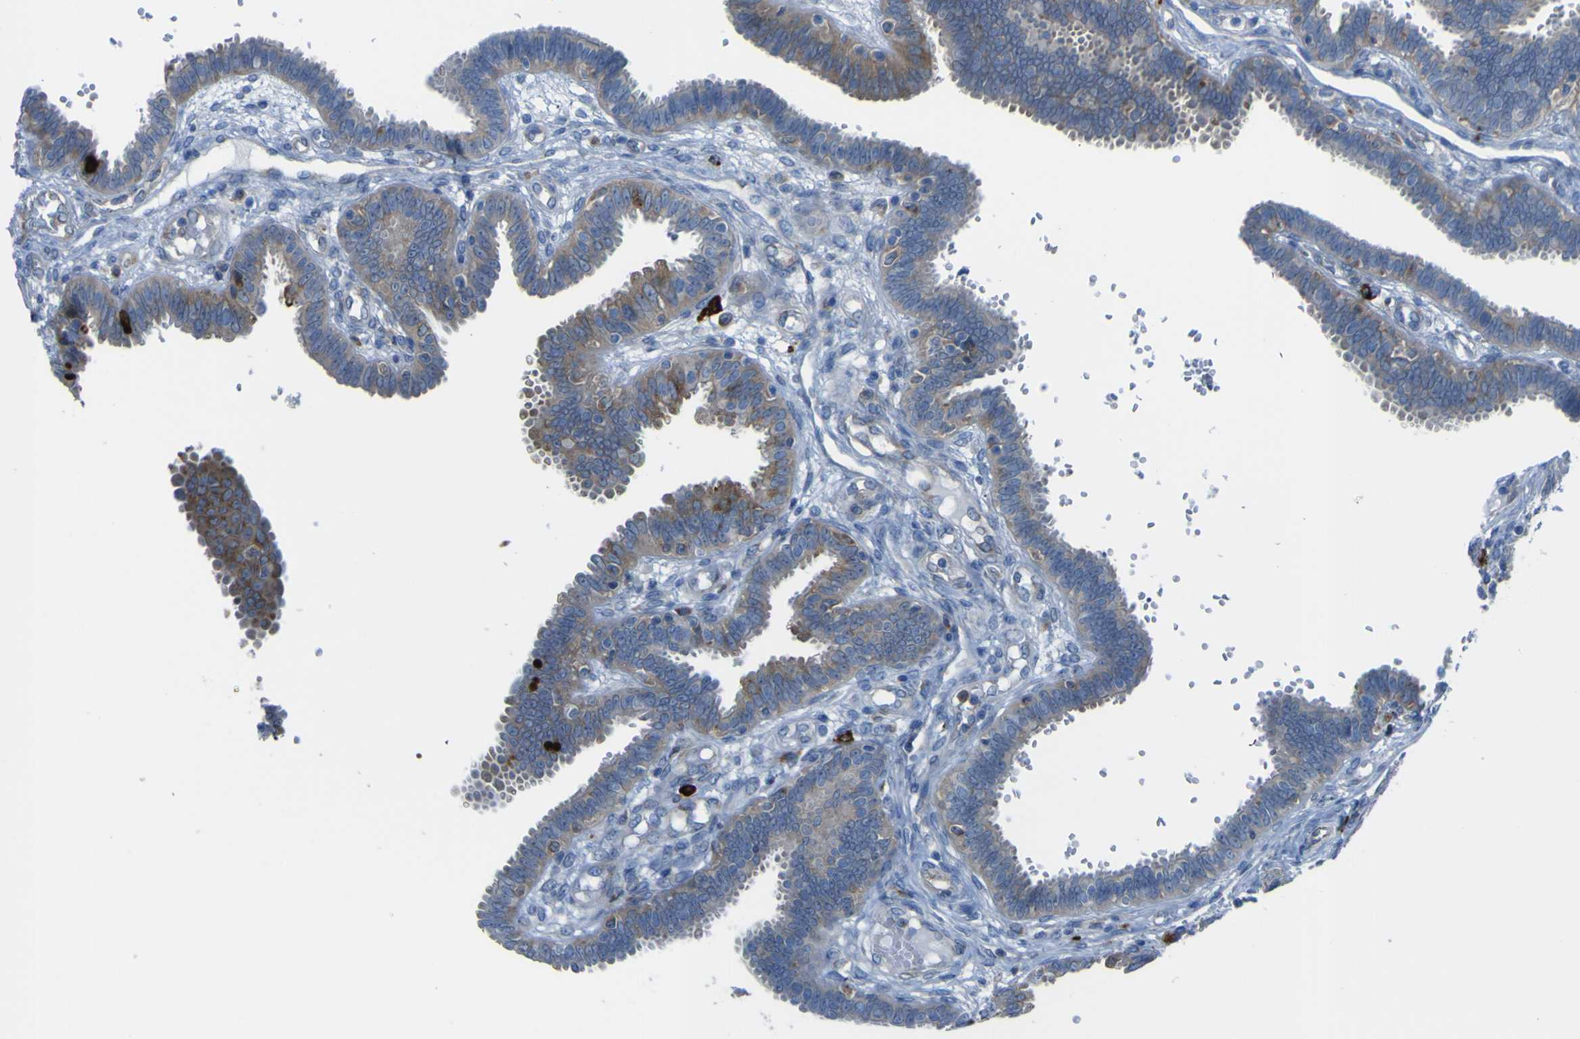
{"staining": {"intensity": "moderate", "quantity": "<25%", "location": "cytoplasmic/membranous"}, "tissue": "fallopian tube", "cell_type": "Glandular cells", "image_type": "normal", "snomed": [{"axis": "morphology", "description": "Normal tissue, NOS"}, {"axis": "topography", "description": "Fallopian tube"}], "caption": "This histopathology image shows unremarkable fallopian tube stained with immunohistochemistry to label a protein in brown. The cytoplasmic/membranous of glandular cells show moderate positivity for the protein. Nuclei are counter-stained blue.", "gene": "CST3", "patient": {"sex": "female", "age": 32}}